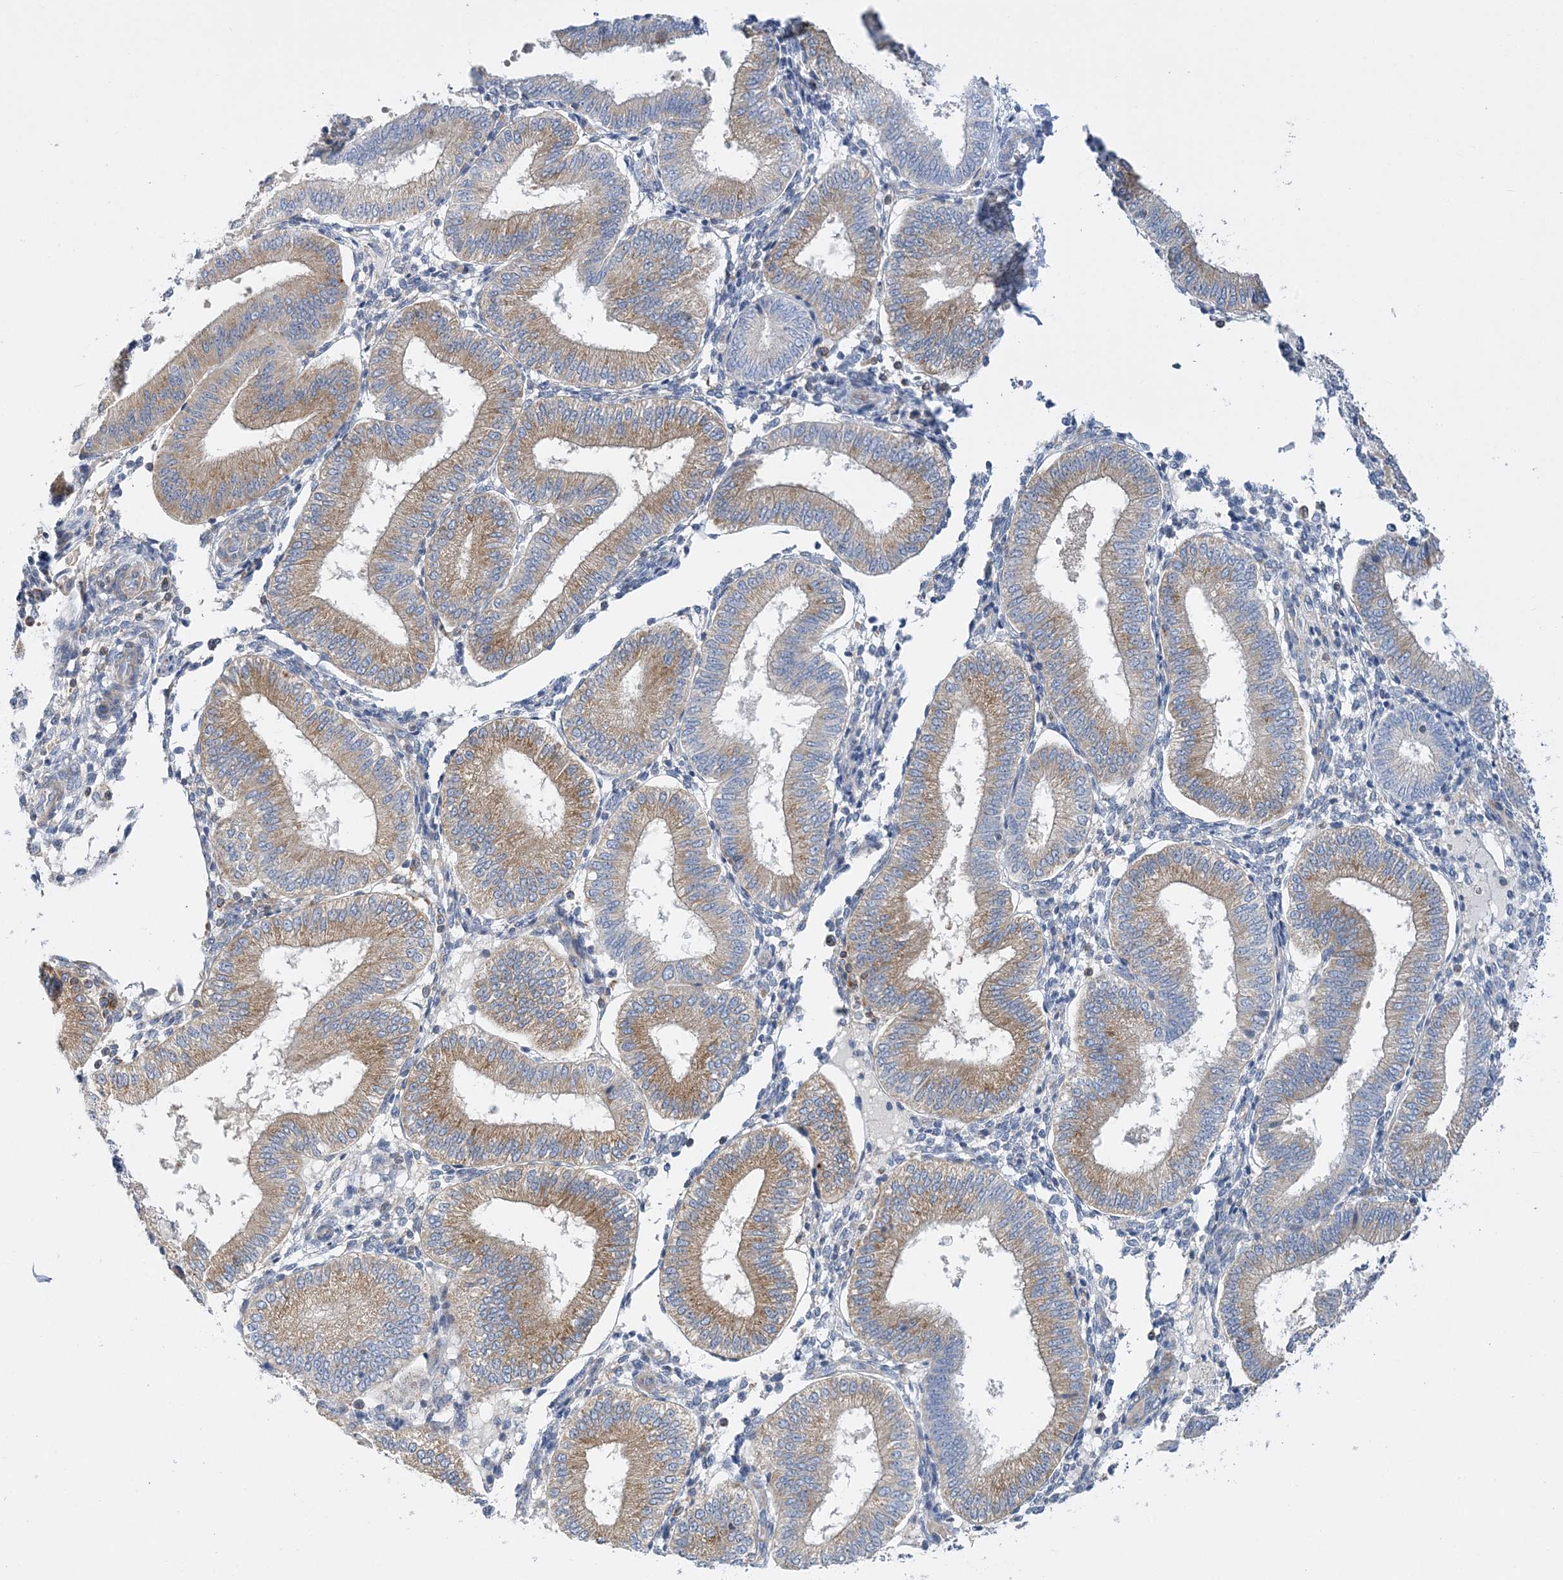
{"staining": {"intensity": "negative", "quantity": "none", "location": "none"}, "tissue": "endometrium", "cell_type": "Cells in endometrial stroma", "image_type": "normal", "snomed": [{"axis": "morphology", "description": "Normal tissue, NOS"}, {"axis": "topography", "description": "Endometrium"}], "caption": "A photomicrograph of endometrium stained for a protein demonstrates no brown staining in cells in endometrial stroma. The staining is performed using DAB (3,3'-diaminobenzidine) brown chromogen with nuclei counter-stained in using hematoxylin.", "gene": "FAM114A2", "patient": {"sex": "female", "age": 39}}